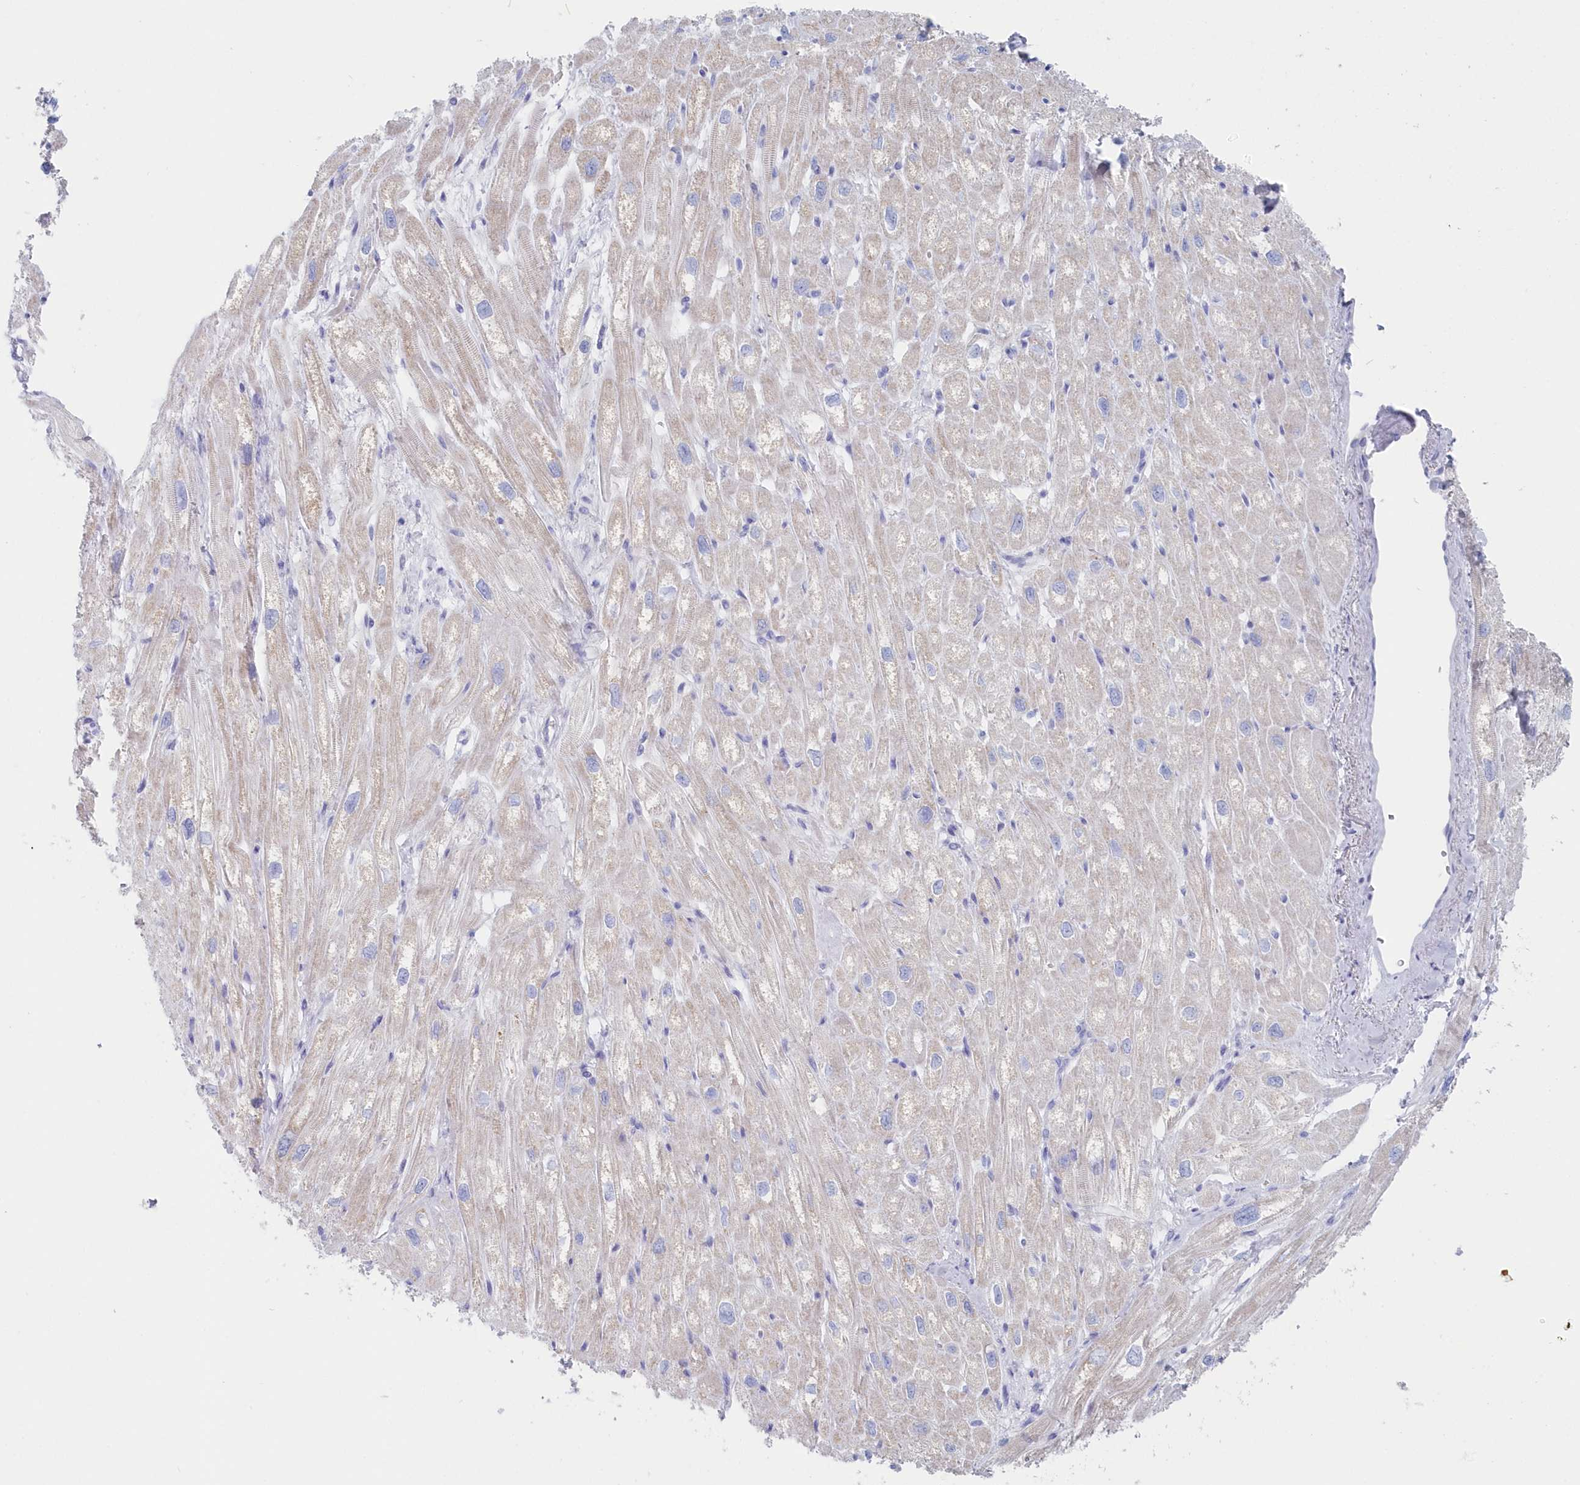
{"staining": {"intensity": "weak", "quantity": "<25%", "location": "cytoplasmic/membranous"}, "tissue": "heart muscle", "cell_type": "Cardiomyocytes", "image_type": "normal", "snomed": [{"axis": "morphology", "description": "Normal tissue, NOS"}, {"axis": "topography", "description": "Heart"}], "caption": "An IHC micrograph of normal heart muscle is shown. There is no staining in cardiomyocytes of heart muscle. The staining was performed using DAB (3,3'-diaminobenzidine) to visualize the protein expression in brown, while the nuclei were stained in blue with hematoxylin (Magnification: 20x).", "gene": "CSNK1G2", "patient": {"sex": "male", "age": 50}}